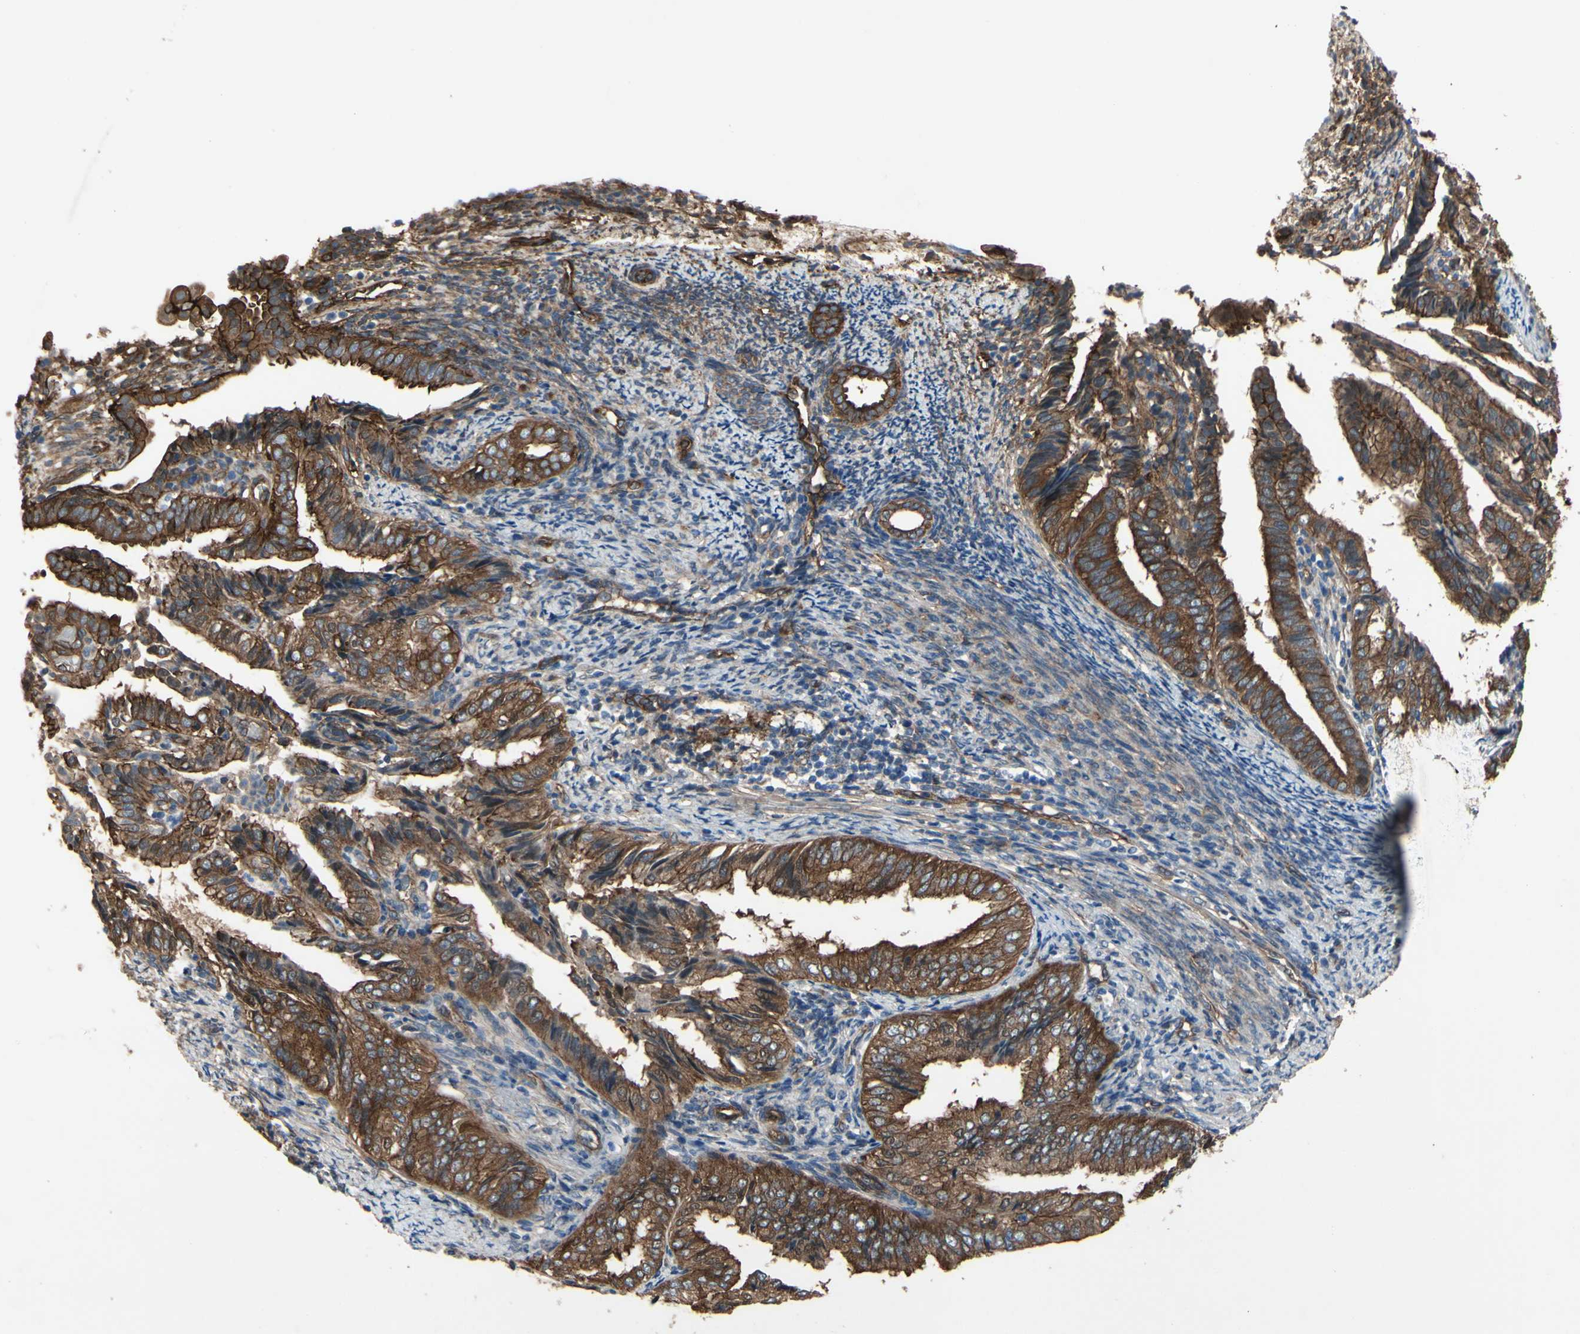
{"staining": {"intensity": "moderate", "quantity": ">75%", "location": "cytoplasmic/membranous"}, "tissue": "endometrial cancer", "cell_type": "Tumor cells", "image_type": "cancer", "snomed": [{"axis": "morphology", "description": "Adenocarcinoma, NOS"}, {"axis": "topography", "description": "Endometrium"}], "caption": "Immunohistochemical staining of human endometrial cancer (adenocarcinoma) exhibits medium levels of moderate cytoplasmic/membranous staining in approximately >75% of tumor cells.", "gene": "CTTNBP2", "patient": {"sex": "female", "age": 58}}